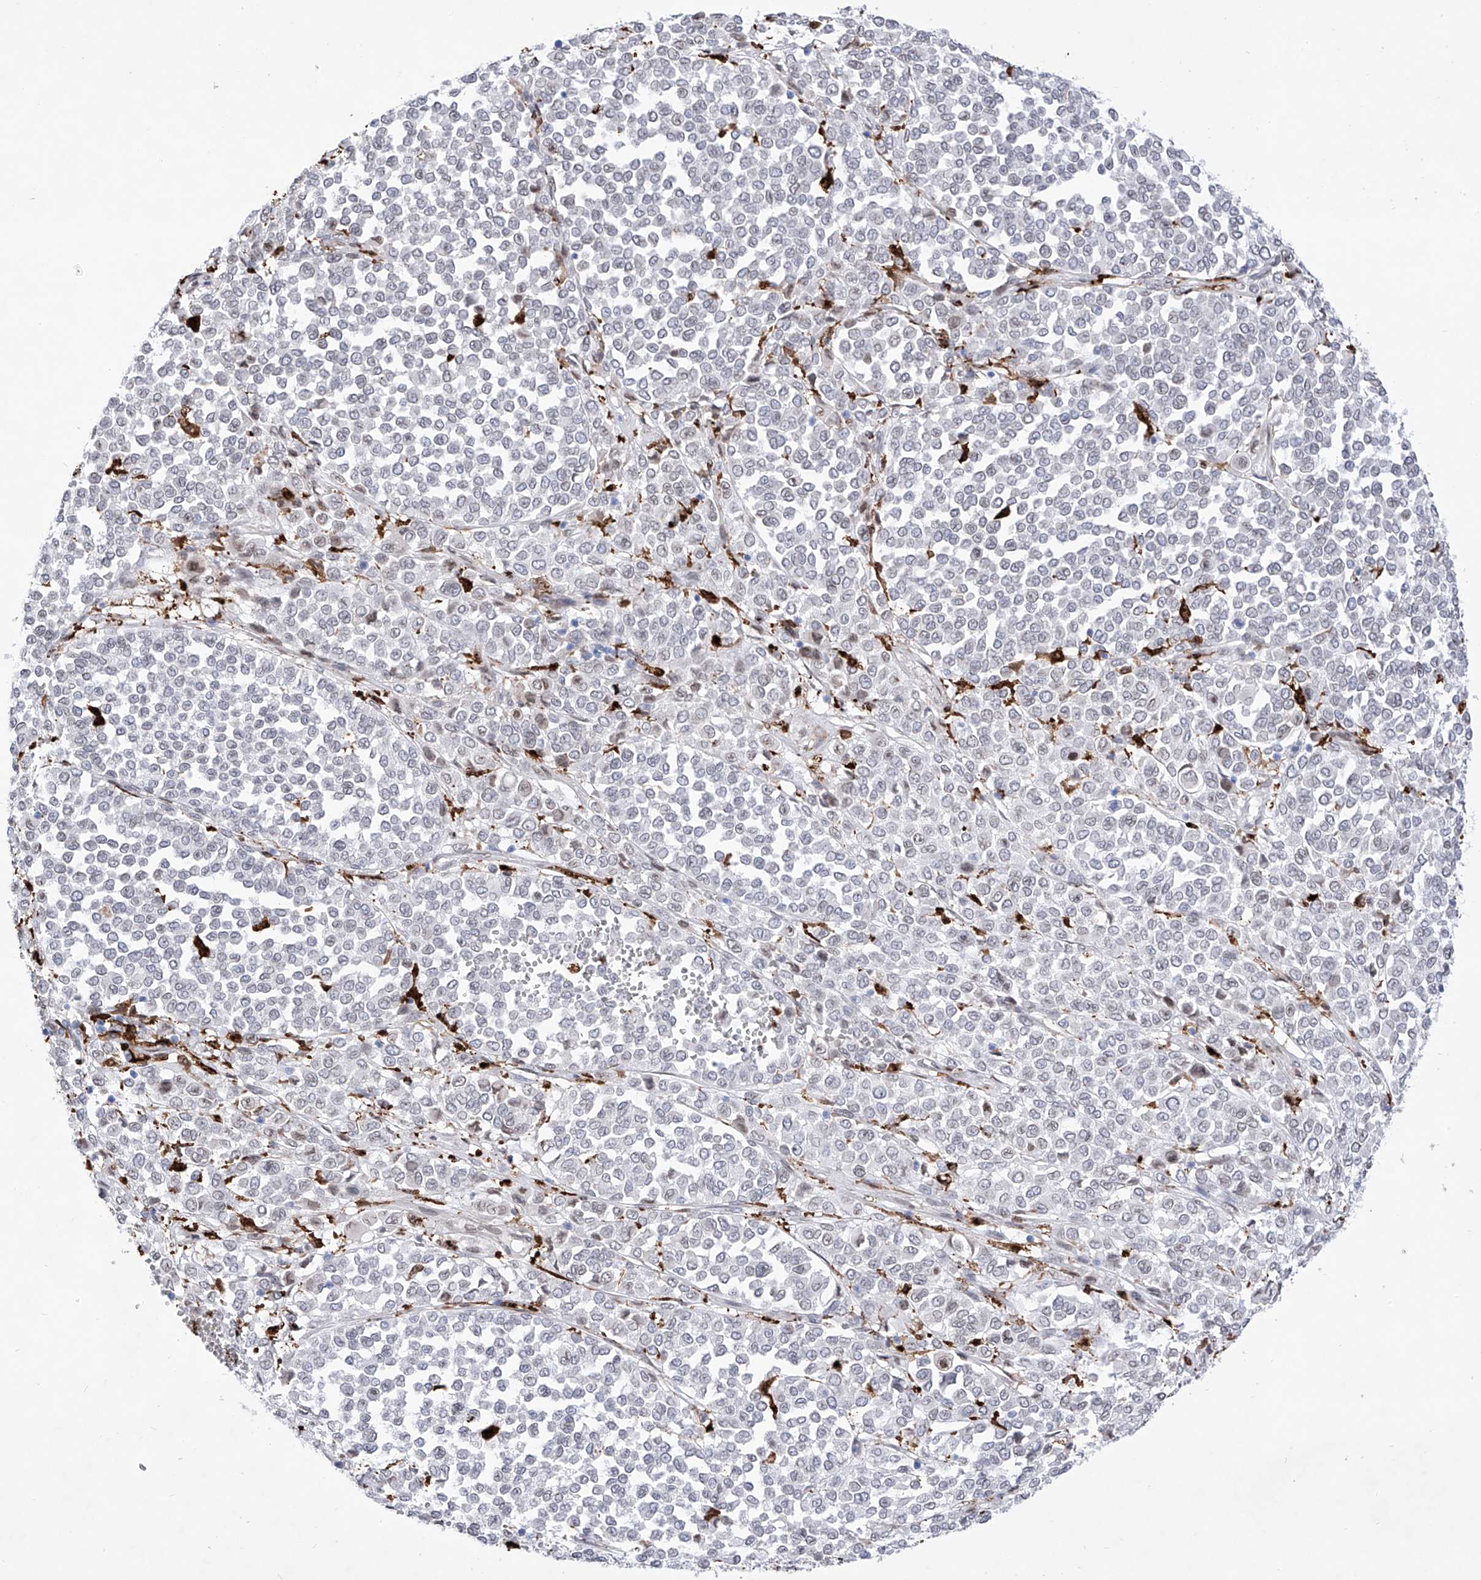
{"staining": {"intensity": "negative", "quantity": "none", "location": "none"}, "tissue": "melanoma", "cell_type": "Tumor cells", "image_type": "cancer", "snomed": [{"axis": "morphology", "description": "Malignant melanoma, Metastatic site"}, {"axis": "topography", "description": "Pancreas"}], "caption": "Protein analysis of malignant melanoma (metastatic site) exhibits no significant staining in tumor cells.", "gene": "LCLAT1", "patient": {"sex": "female", "age": 30}}